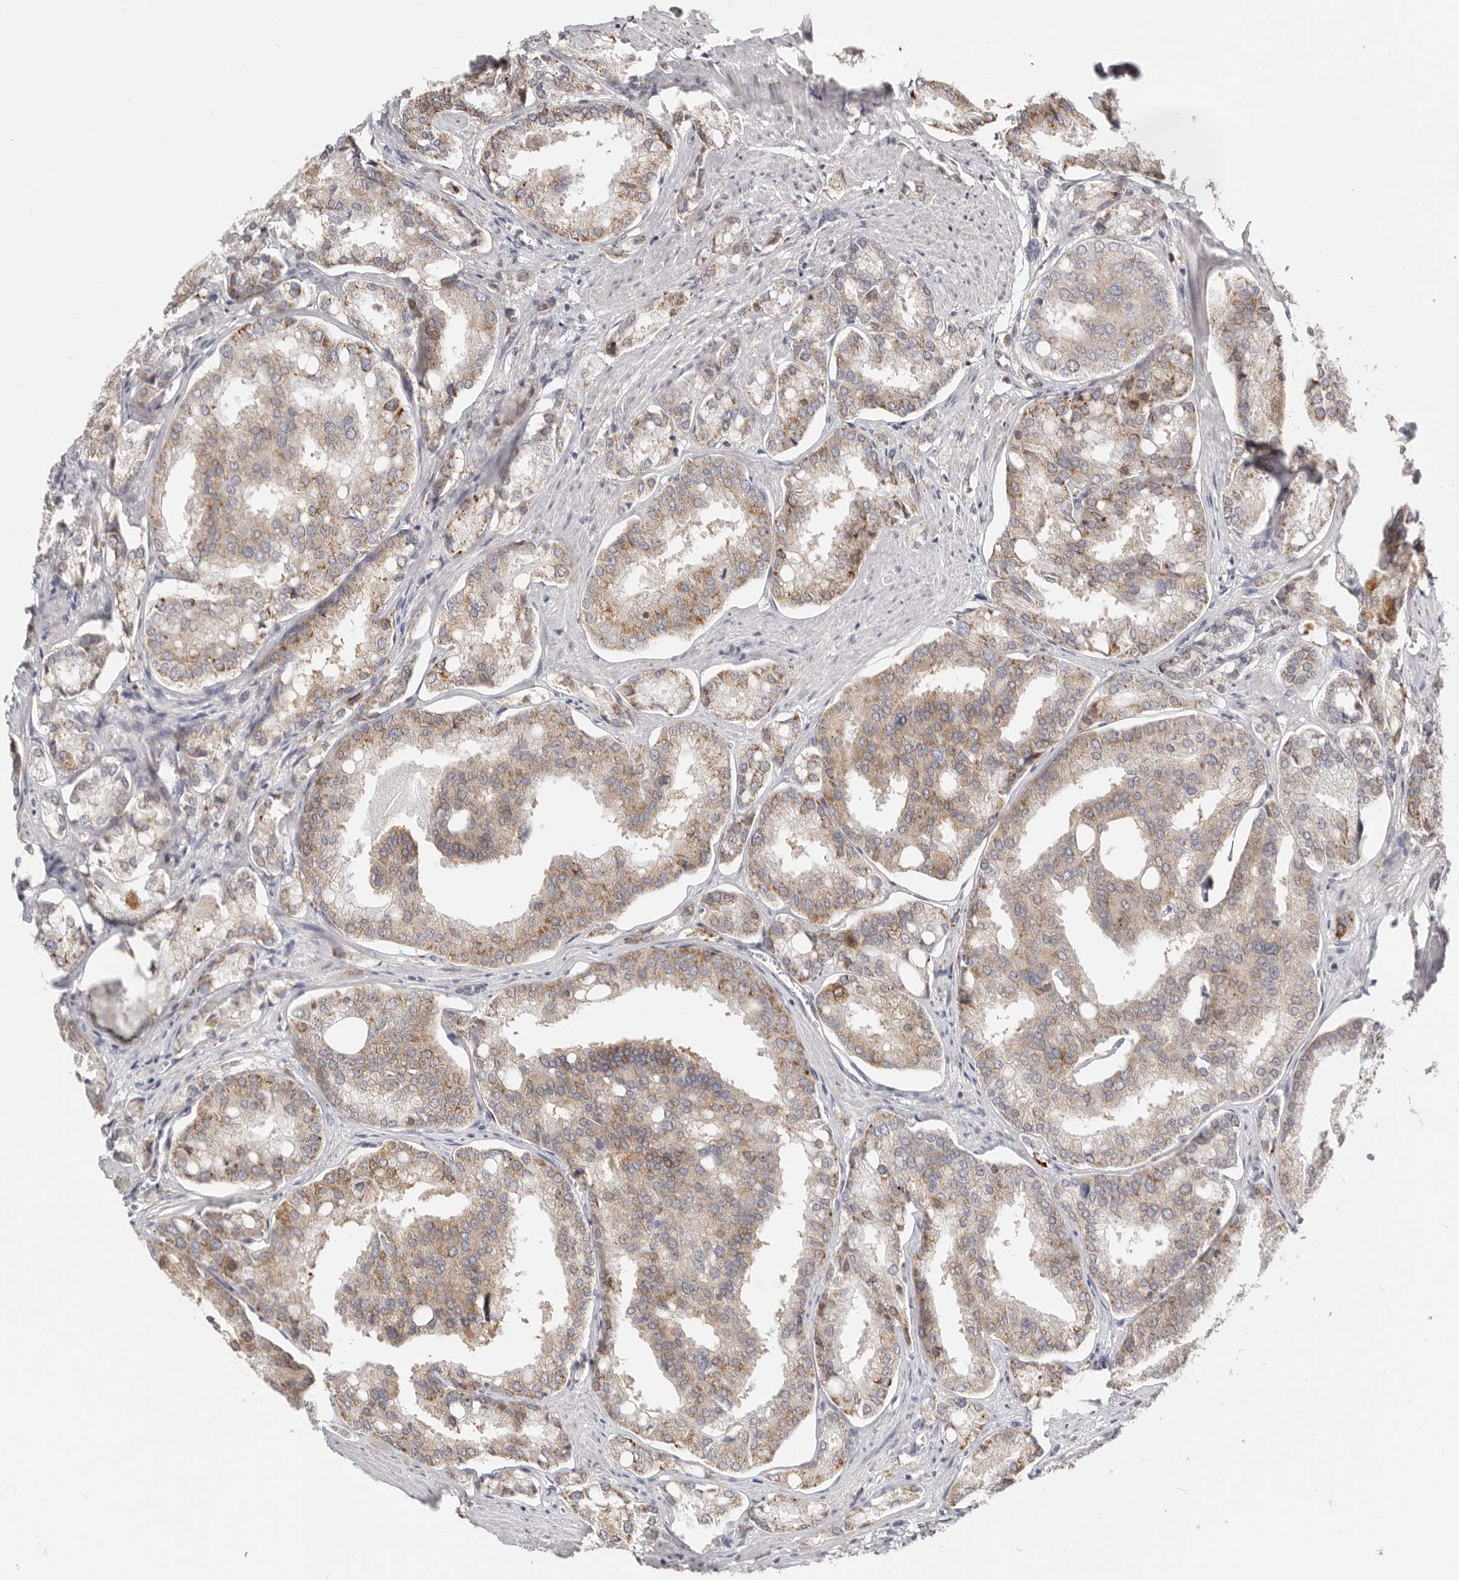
{"staining": {"intensity": "moderate", "quantity": "<25%", "location": "cytoplasmic/membranous"}, "tissue": "prostate cancer", "cell_type": "Tumor cells", "image_type": "cancer", "snomed": [{"axis": "morphology", "description": "Adenocarcinoma, High grade"}, {"axis": "topography", "description": "Prostate"}], "caption": "There is low levels of moderate cytoplasmic/membranous expression in tumor cells of prostate cancer, as demonstrated by immunohistochemical staining (brown color).", "gene": "IL32", "patient": {"sex": "male", "age": 50}}